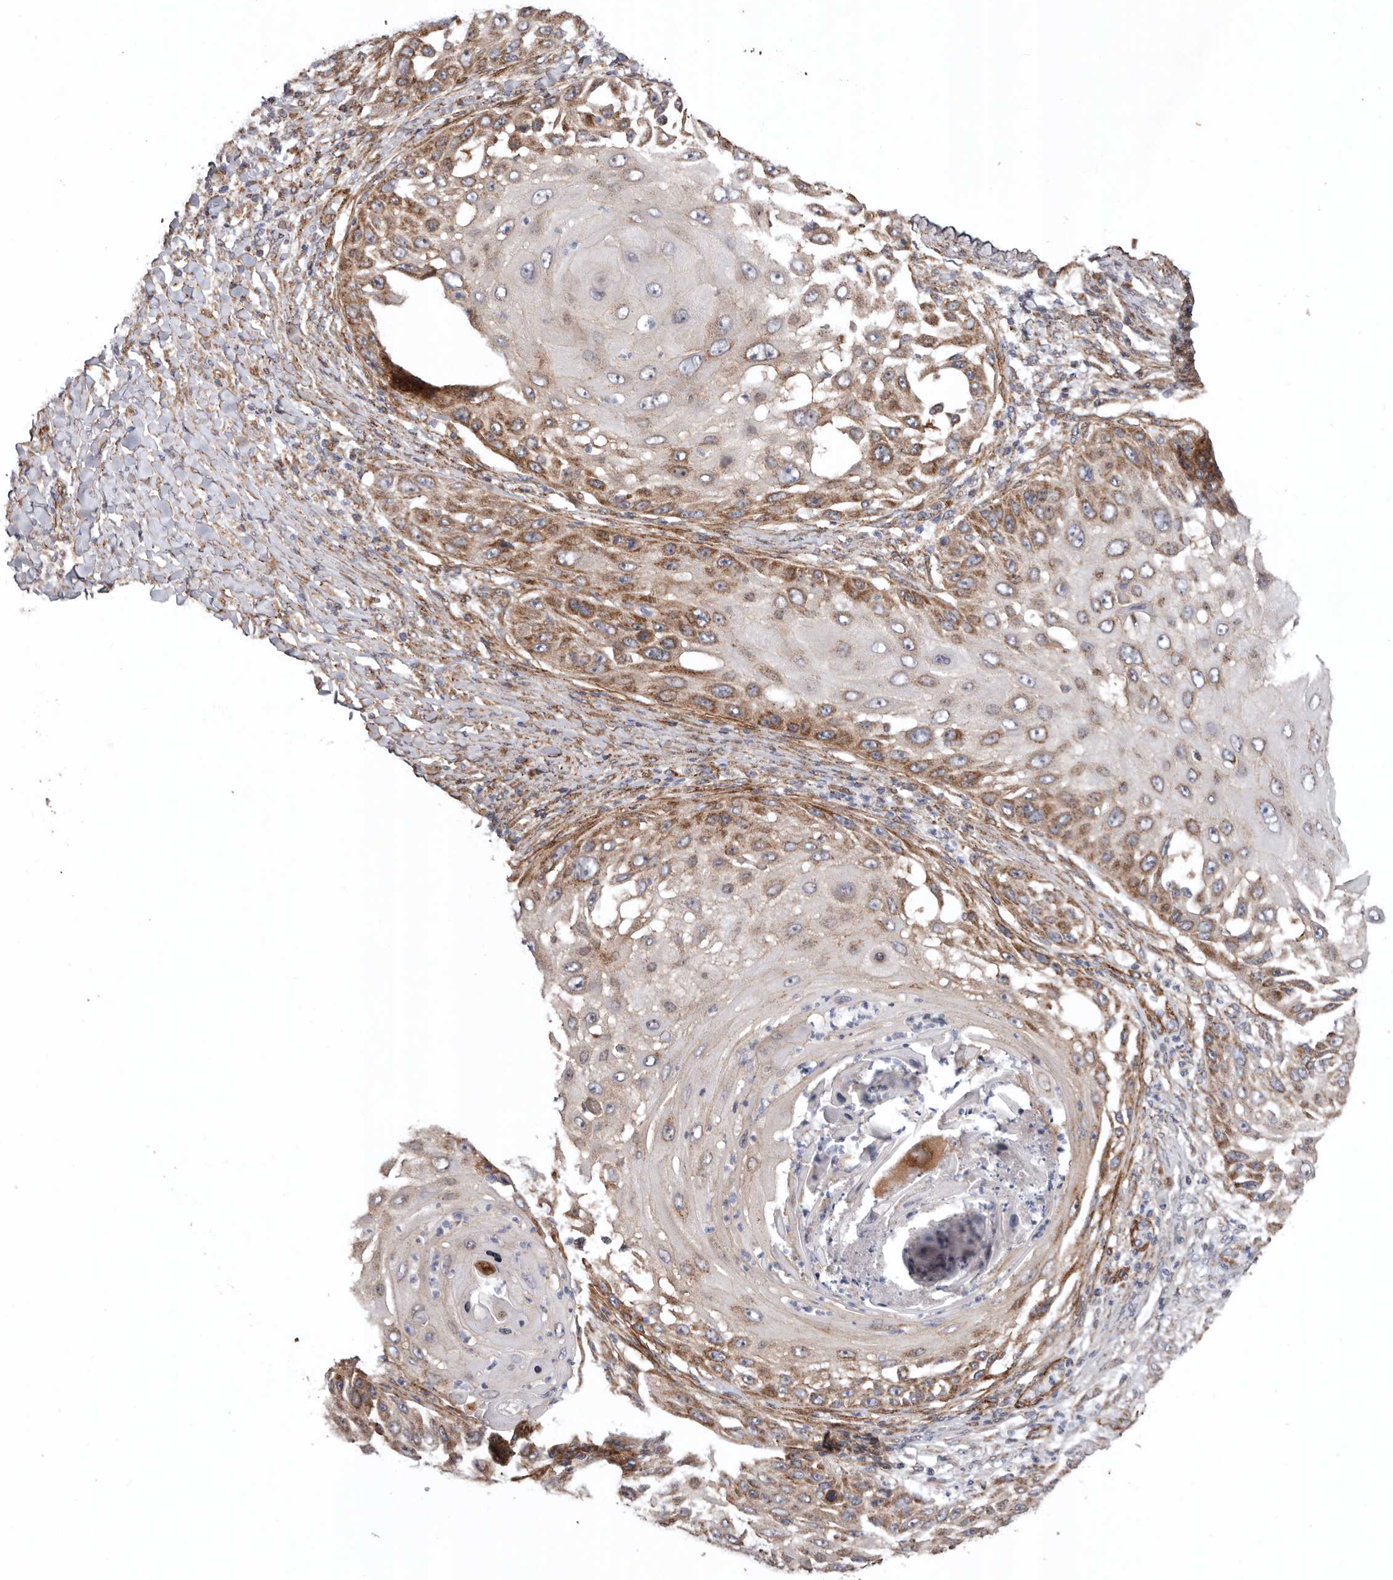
{"staining": {"intensity": "moderate", "quantity": "25%-75%", "location": "cytoplasmic/membranous"}, "tissue": "skin cancer", "cell_type": "Tumor cells", "image_type": "cancer", "snomed": [{"axis": "morphology", "description": "Squamous cell carcinoma, NOS"}, {"axis": "topography", "description": "Skin"}], "caption": "This image exhibits skin cancer stained with immunohistochemistry (IHC) to label a protein in brown. The cytoplasmic/membranous of tumor cells show moderate positivity for the protein. Nuclei are counter-stained blue.", "gene": "PROKR1", "patient": {"sex": "female", "age": 44}}